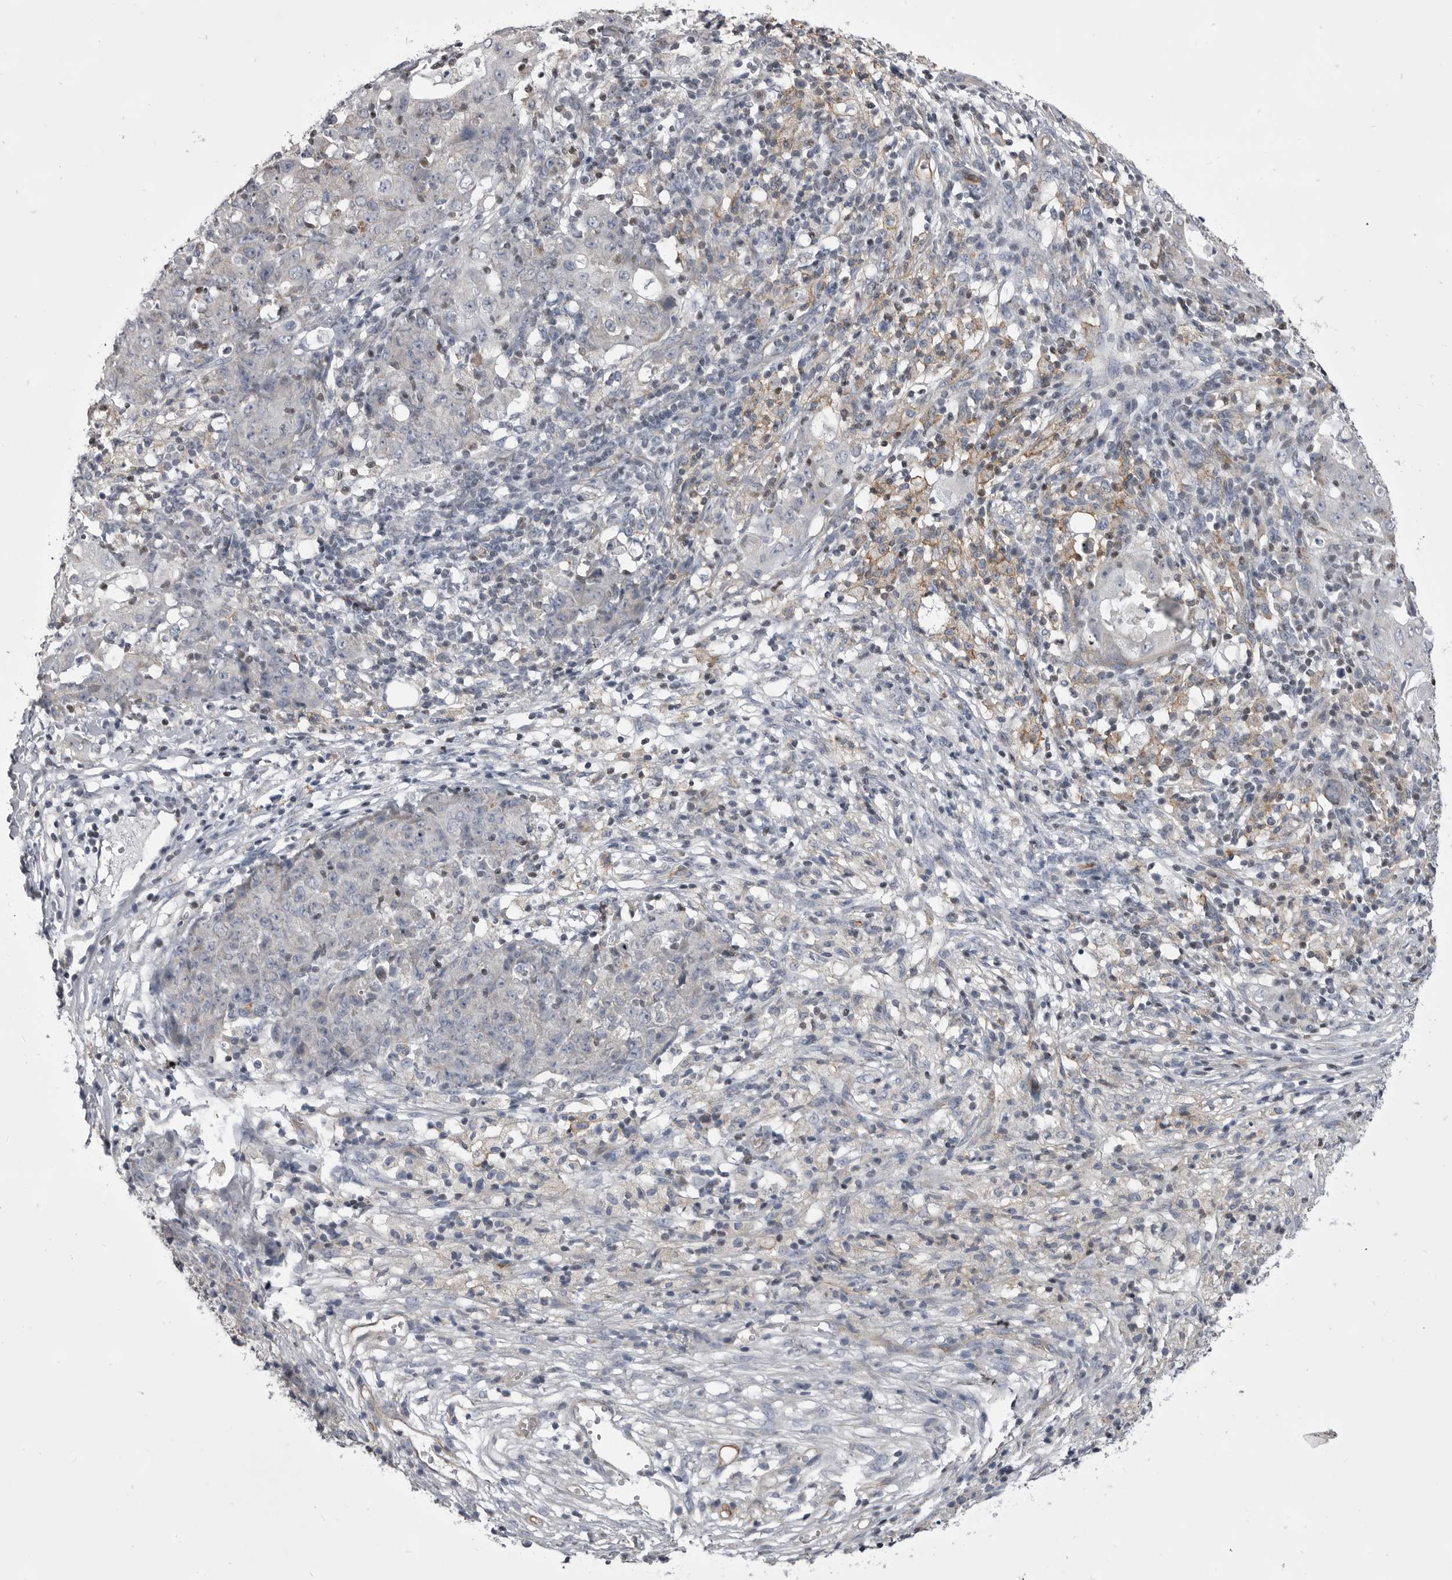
{"staining": {"intensity": "negative", "quantity": "none", "location": "none"}, "tissue": "ovarian cancer", "cell_type": "Tumor cells", "image_type": "cancer", "snomed": [{"axis": "morphology", "description": "Carcinoma, endometroid"}, {"axis": "topography", "description": "Ovary"}], "caption": "Photomicrograph shows no significant protein positivity in tumor cells of endometroid carcinoma (ovarian). (Stains: DAB (3,3'-diaminobenzidine) immunohistochemistry with hematoxylin counter stain, Microscopy: brightfield microscopy at high magnification).", "gene": "OPLAH", "patient": {"sex": "female", "age": 42}}